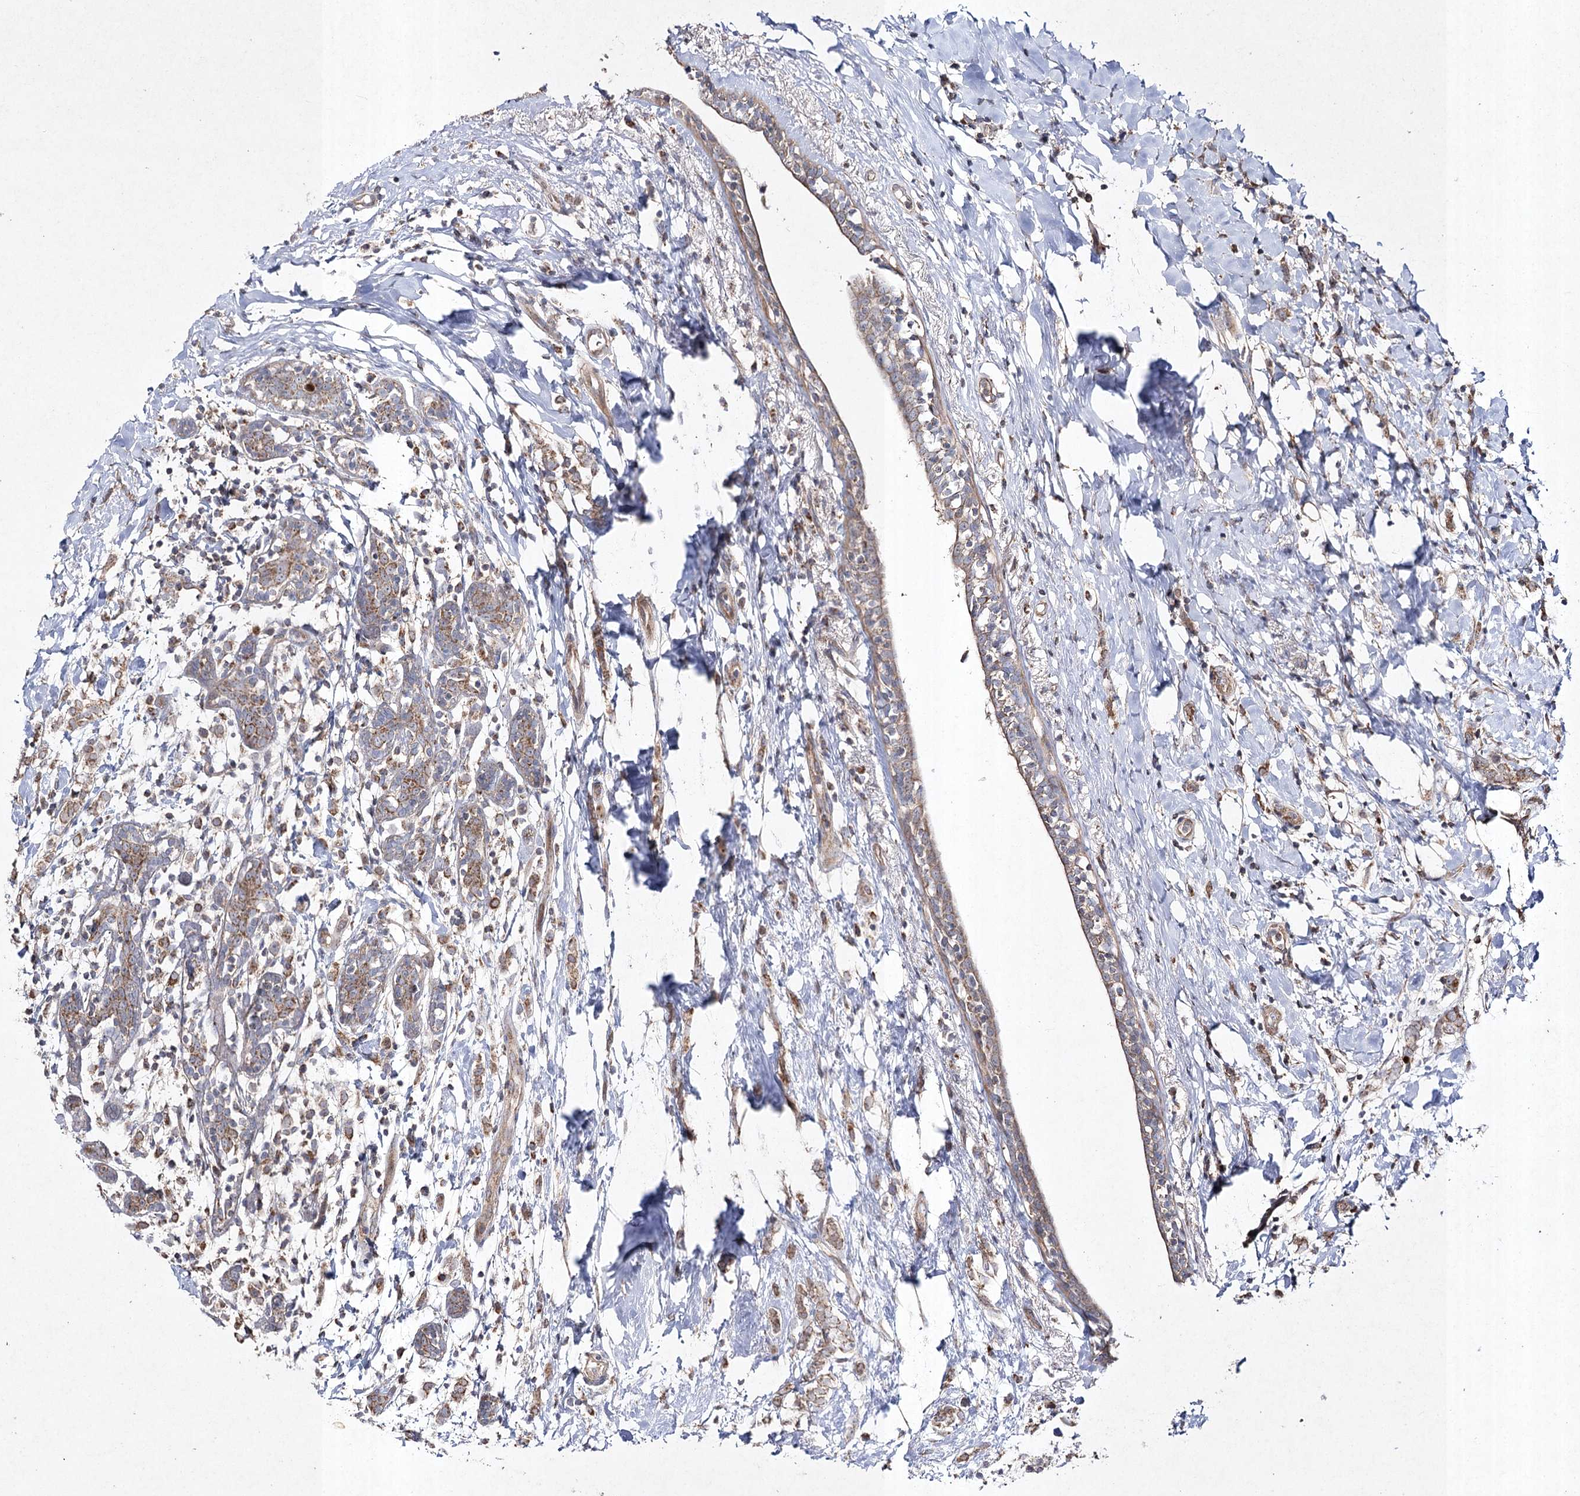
{"staining": {"intensity": "moderate", "quantity": ">75%", "location": "cytoplasmic/membranous"}, "tissue": "breast cancer", "cell_type": "Tumor cells", "image_type": "cancer", "snomed": [{"axis": "morphology", "description": "Normal tissue, NOS"}, {"axis": "morphology", "description": "Lobular carcinoma"}, {"axis": "topography", "description": "Breast"}], "caption": "An immunohistochemistry micrograph of tumor tissue is shown. Protein staining in brown highlights moderate cytoplasmic/membranous positivity in breast lobular carcinoma within tumor cells.", "gene": "FANCL", "patient": {"sex": "female", "age": 47}}